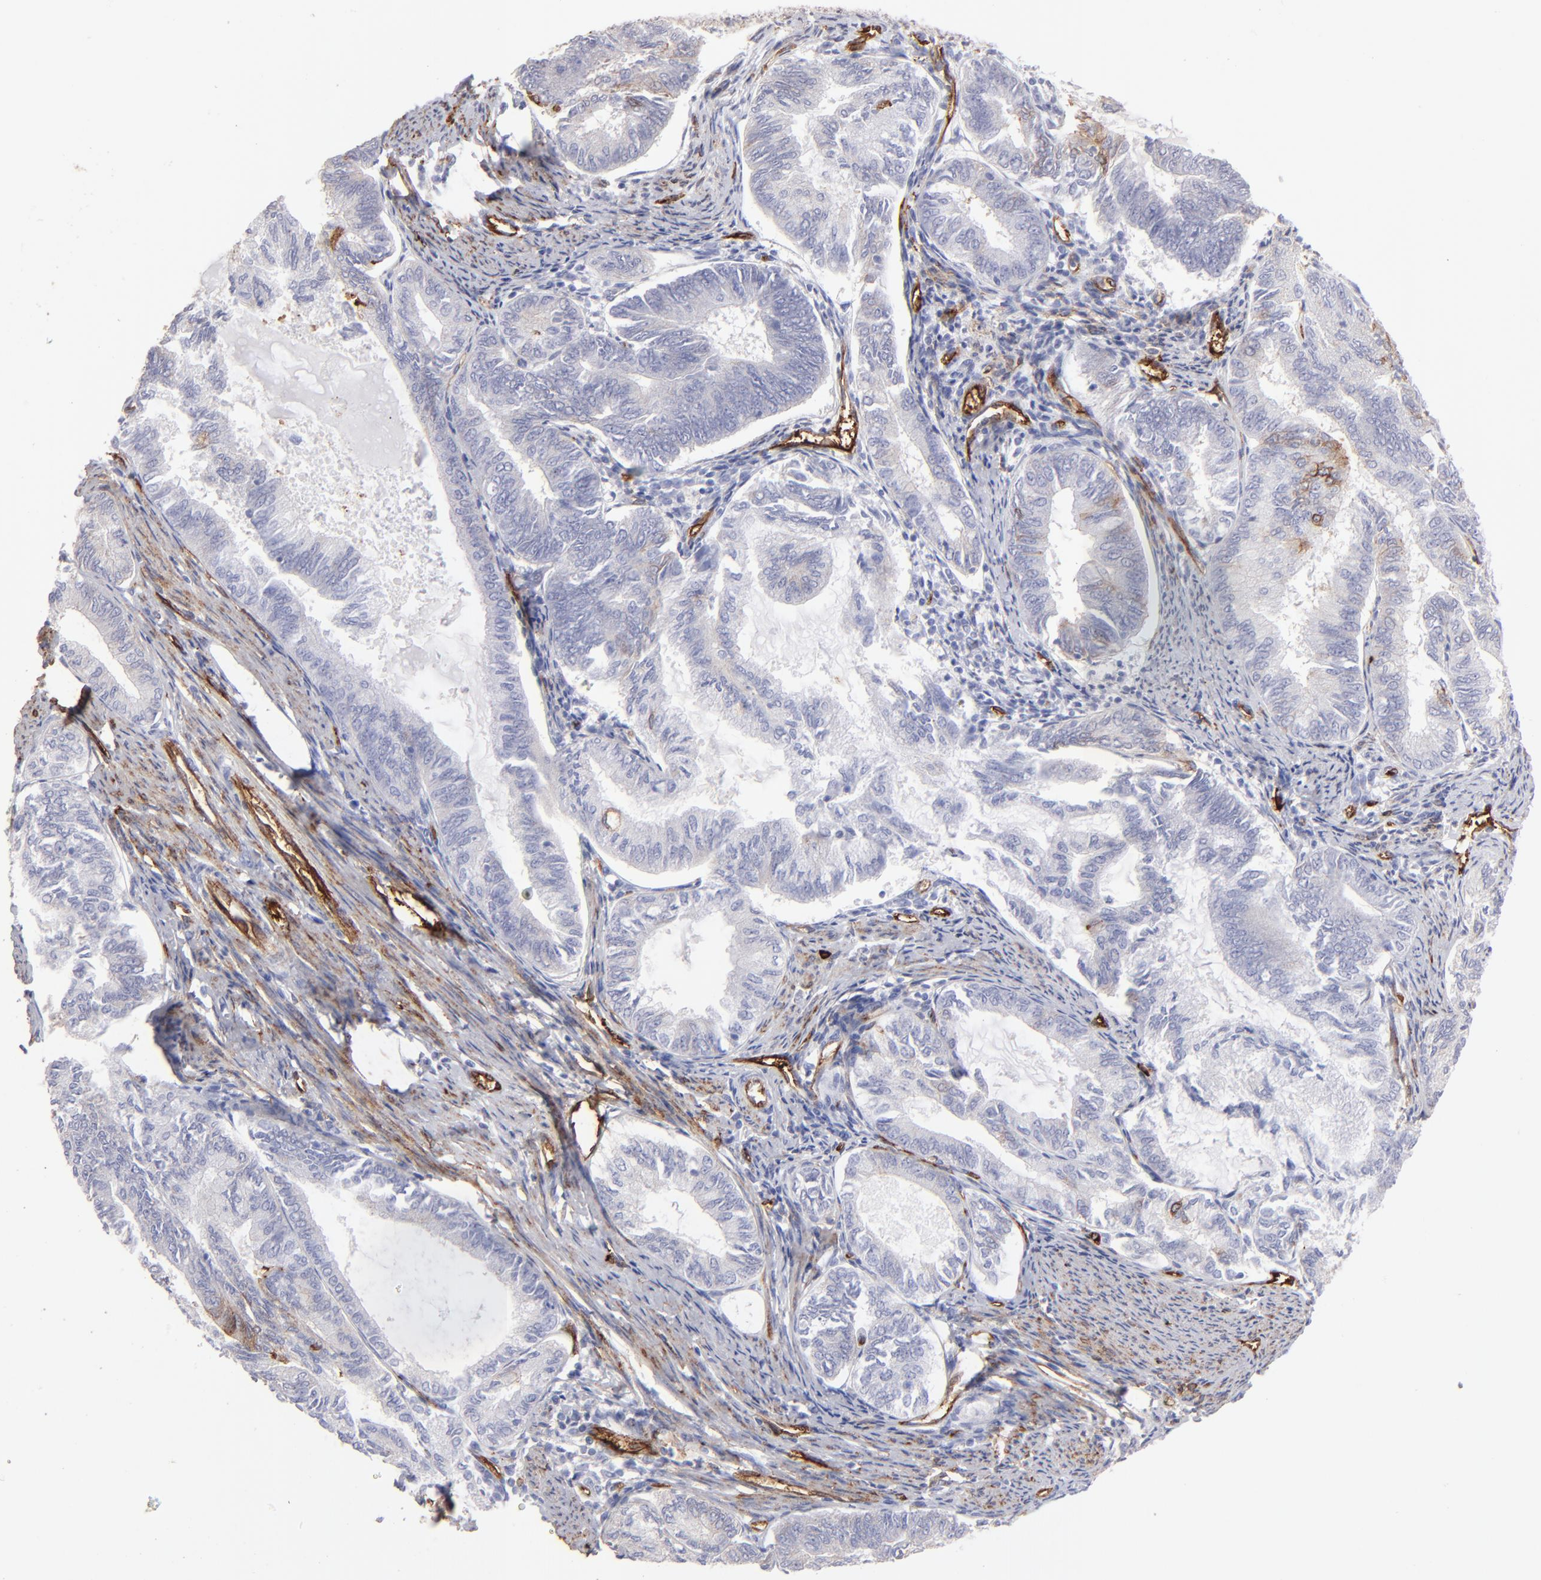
{"staining": {"intensity": "negative", "quantity": "none", "location": "none"}, "tissue": "endometrial cancer", "cell_type": "Tumor cells", "image_type": "cancer", "snomed": [{"axis": "morphology", "description": "Adenocarcinoma, NOS"}, {"axis": "topography", "description": "Endometrium"}], "caption": "DAB immunohistochemical staining of human endometrial adenocarcinoma exhibits no significant expression in tumor cells.", "gene": "AHNAK2", "patient": {"sex": "female", "age": 86}}